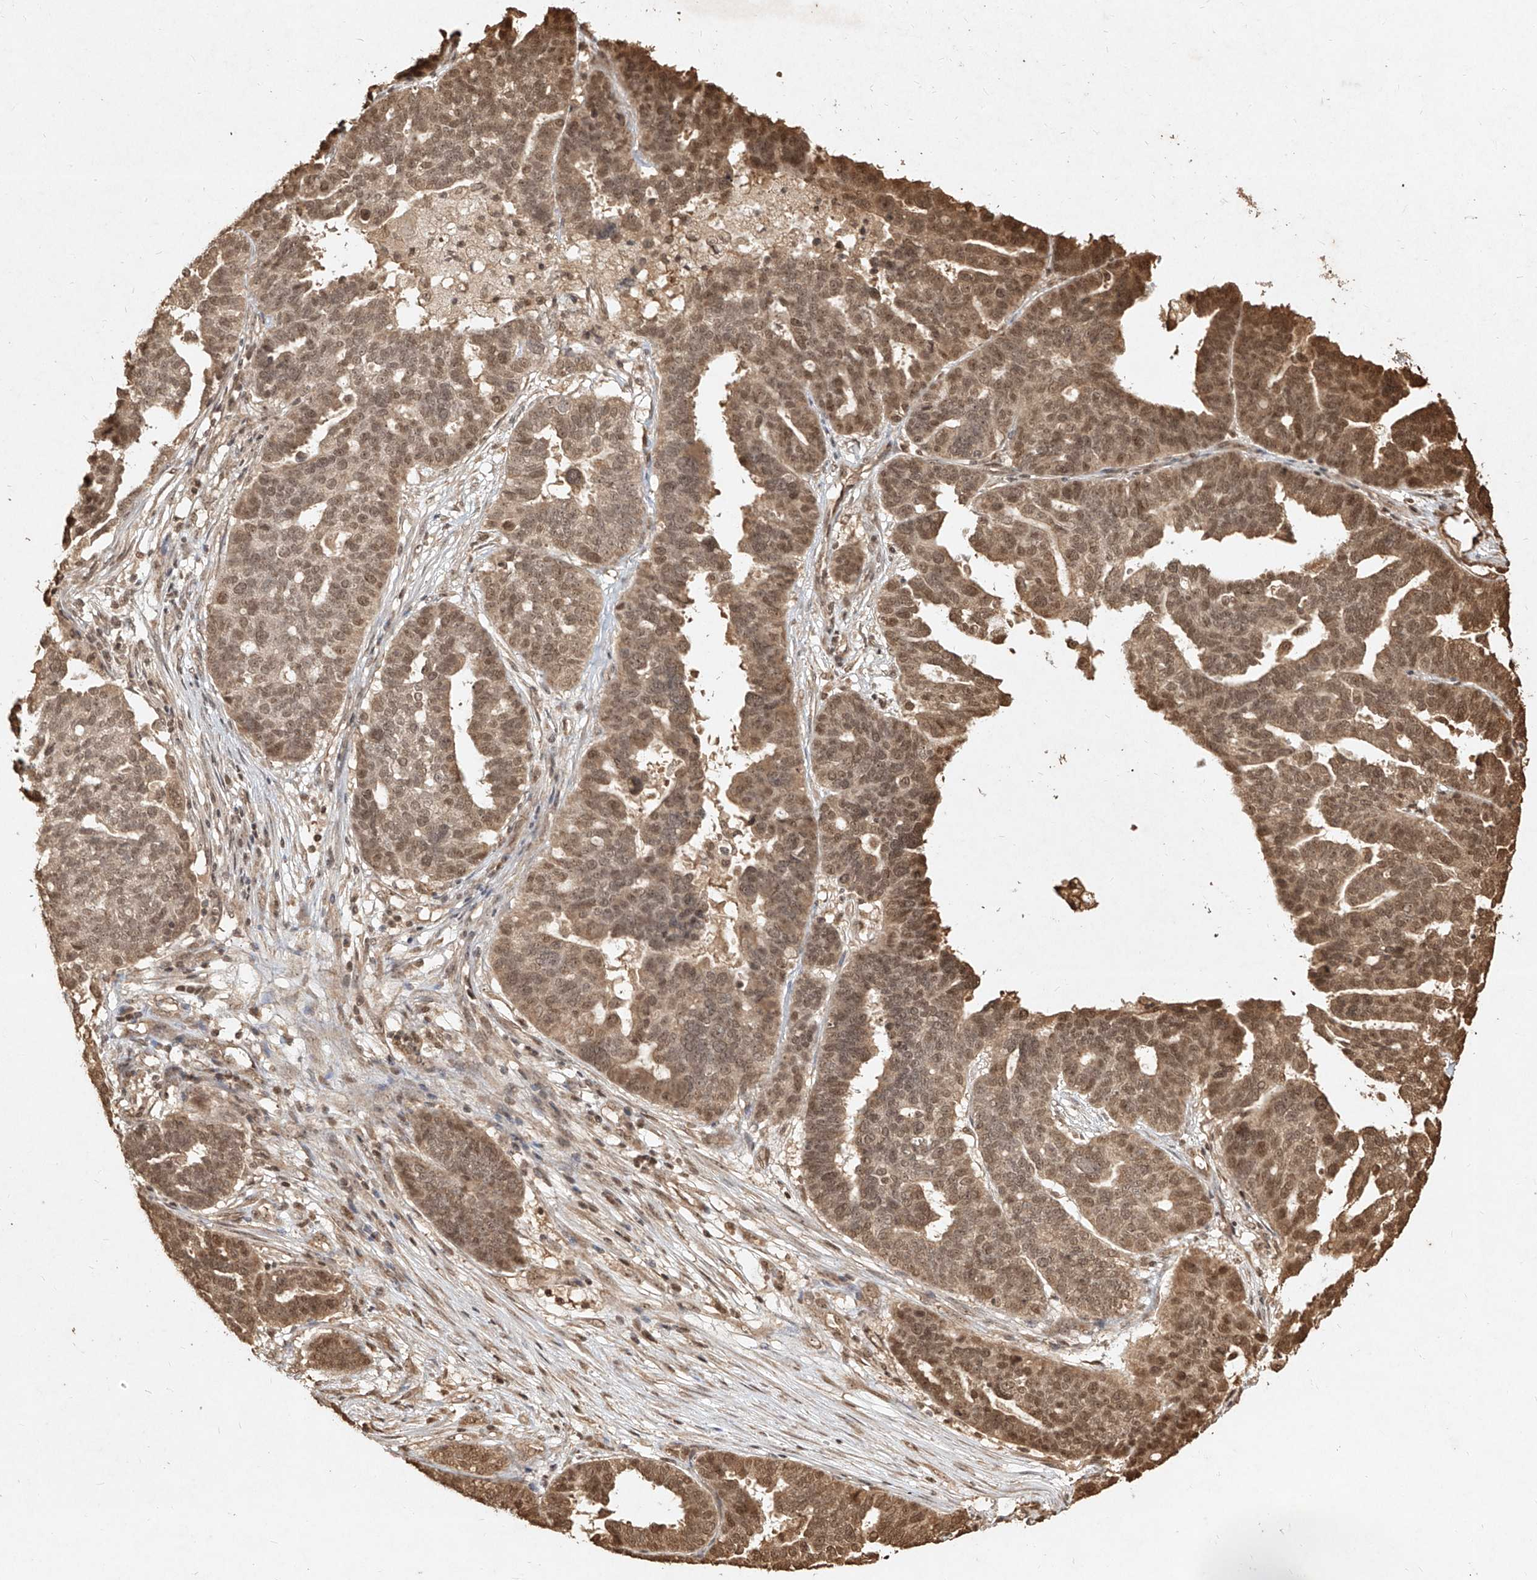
{"staining": {"intensity": "moderate", "quantity": ">75%", "location": "cytoplasmic/membranous,nuclear"}, "tissue": "ovarian cancer", "cell_type": "Tumor cells", "image_type": "cancer", "snomed": [{"axis": "morphology", "description": "Cystadenocarcinoma, serous, NOS"}, {"axis": "topography", "description": "Ovary"}], "caption": "A brown stain highlights moderate cytoplasmic/membranous and nuclear positivity of a protein in ovarian cancer (serous cystadenocarcinoma) tumor cells.", "gene": "UBE2K", "patient": {"sex": "female", "age": 59}}